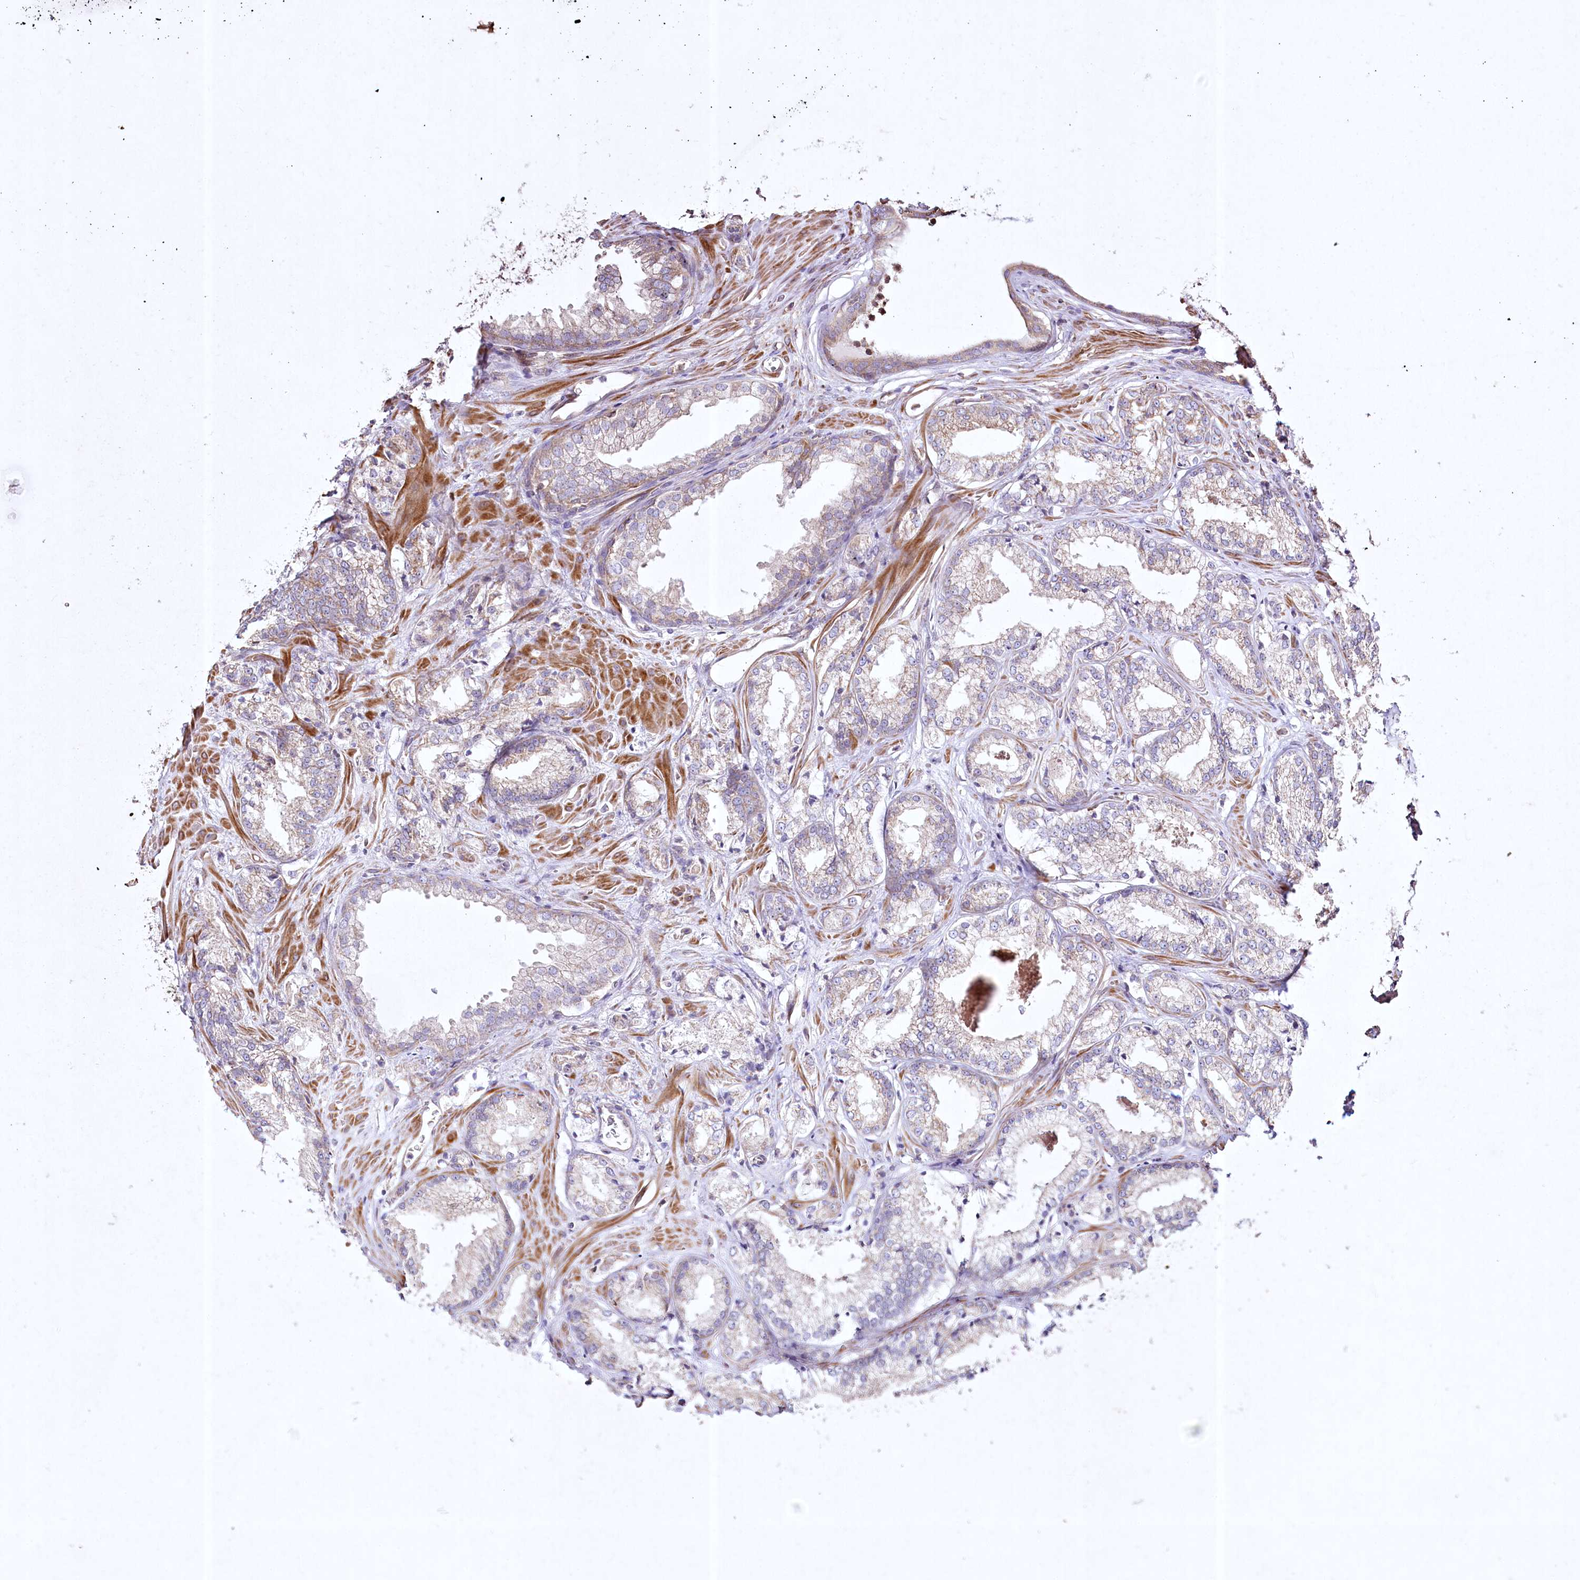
{"staining": {"intensity": "negative", "quantity": "none", "location": "none"}, "tissue": "prostate cancer", "cell_type": "Tumor cells", "image_type": "cancer", "snomed": [{"axis": "morphology", "description": "Adenocarcinoma, Low grade"}, {"axis": "topography", "description": "Prostate"}], "caption": "The photomicrograph exhibits no significant positivity in tumor cells of prostate low-grade adenocarcinoma.", "gene": "SH3TC1", "patient": {"sex": "male", "age": 47}}